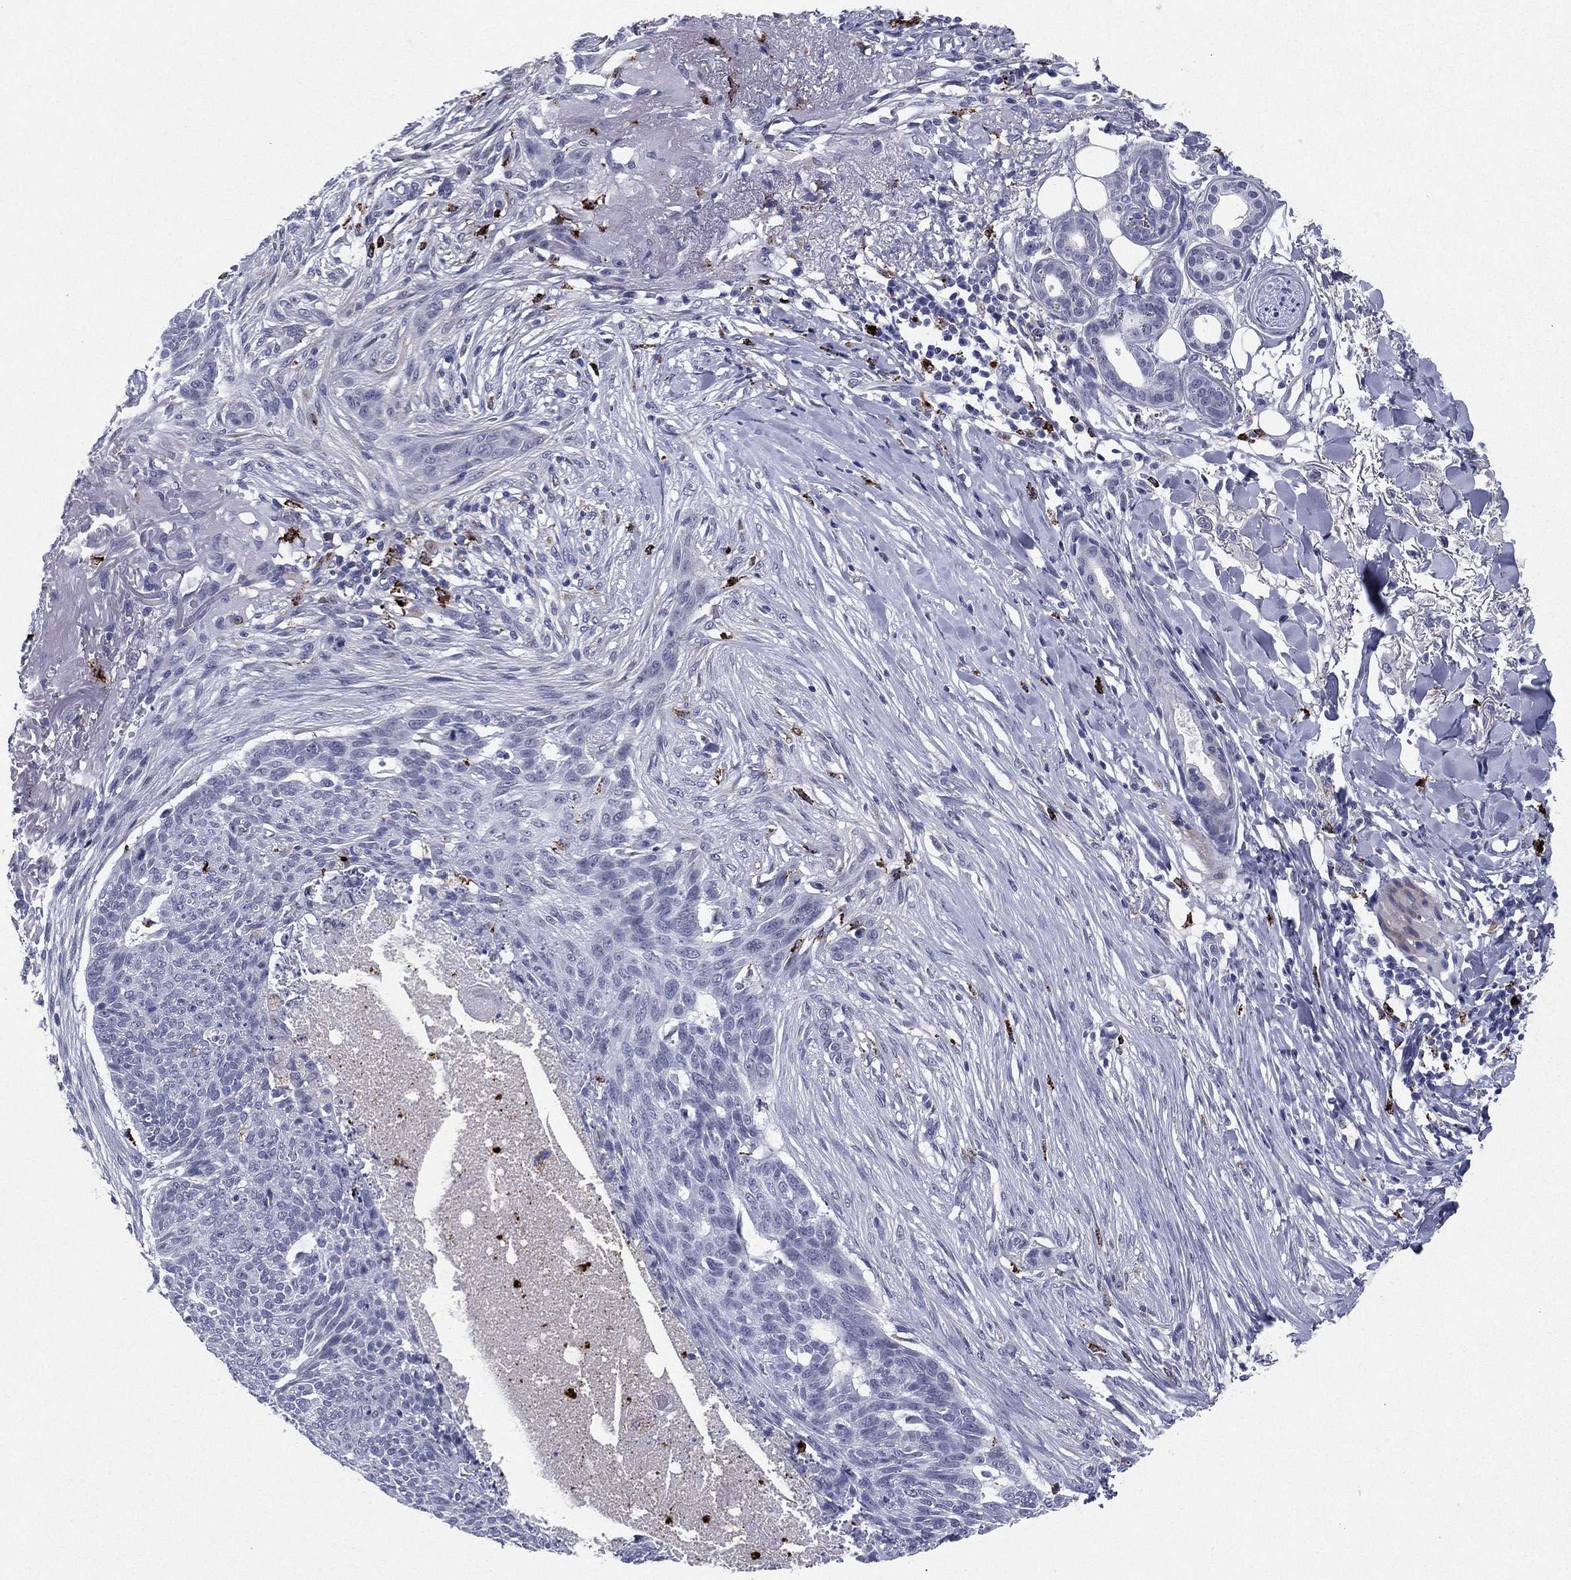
{"staining": {"intensity": "negative", "quantity": "none", "location": "none"}, "tissue": "skin cancer", "cell_type": "Tumor cells", "image_type": "cancer", "snomed": [{"axis": "morphology", "description": "Normal tissue, NOS"}, {"axis": "morphology", "description": "Basal cell carcinoma"}, {"axis": "topography", "description": "Skin"}], "caption": "Tumor cells show no significant protein staining in basal cell carcinoma (skin).", "gene": "HLA-DOA", "patient": {"sex": "male", "age": 84}}